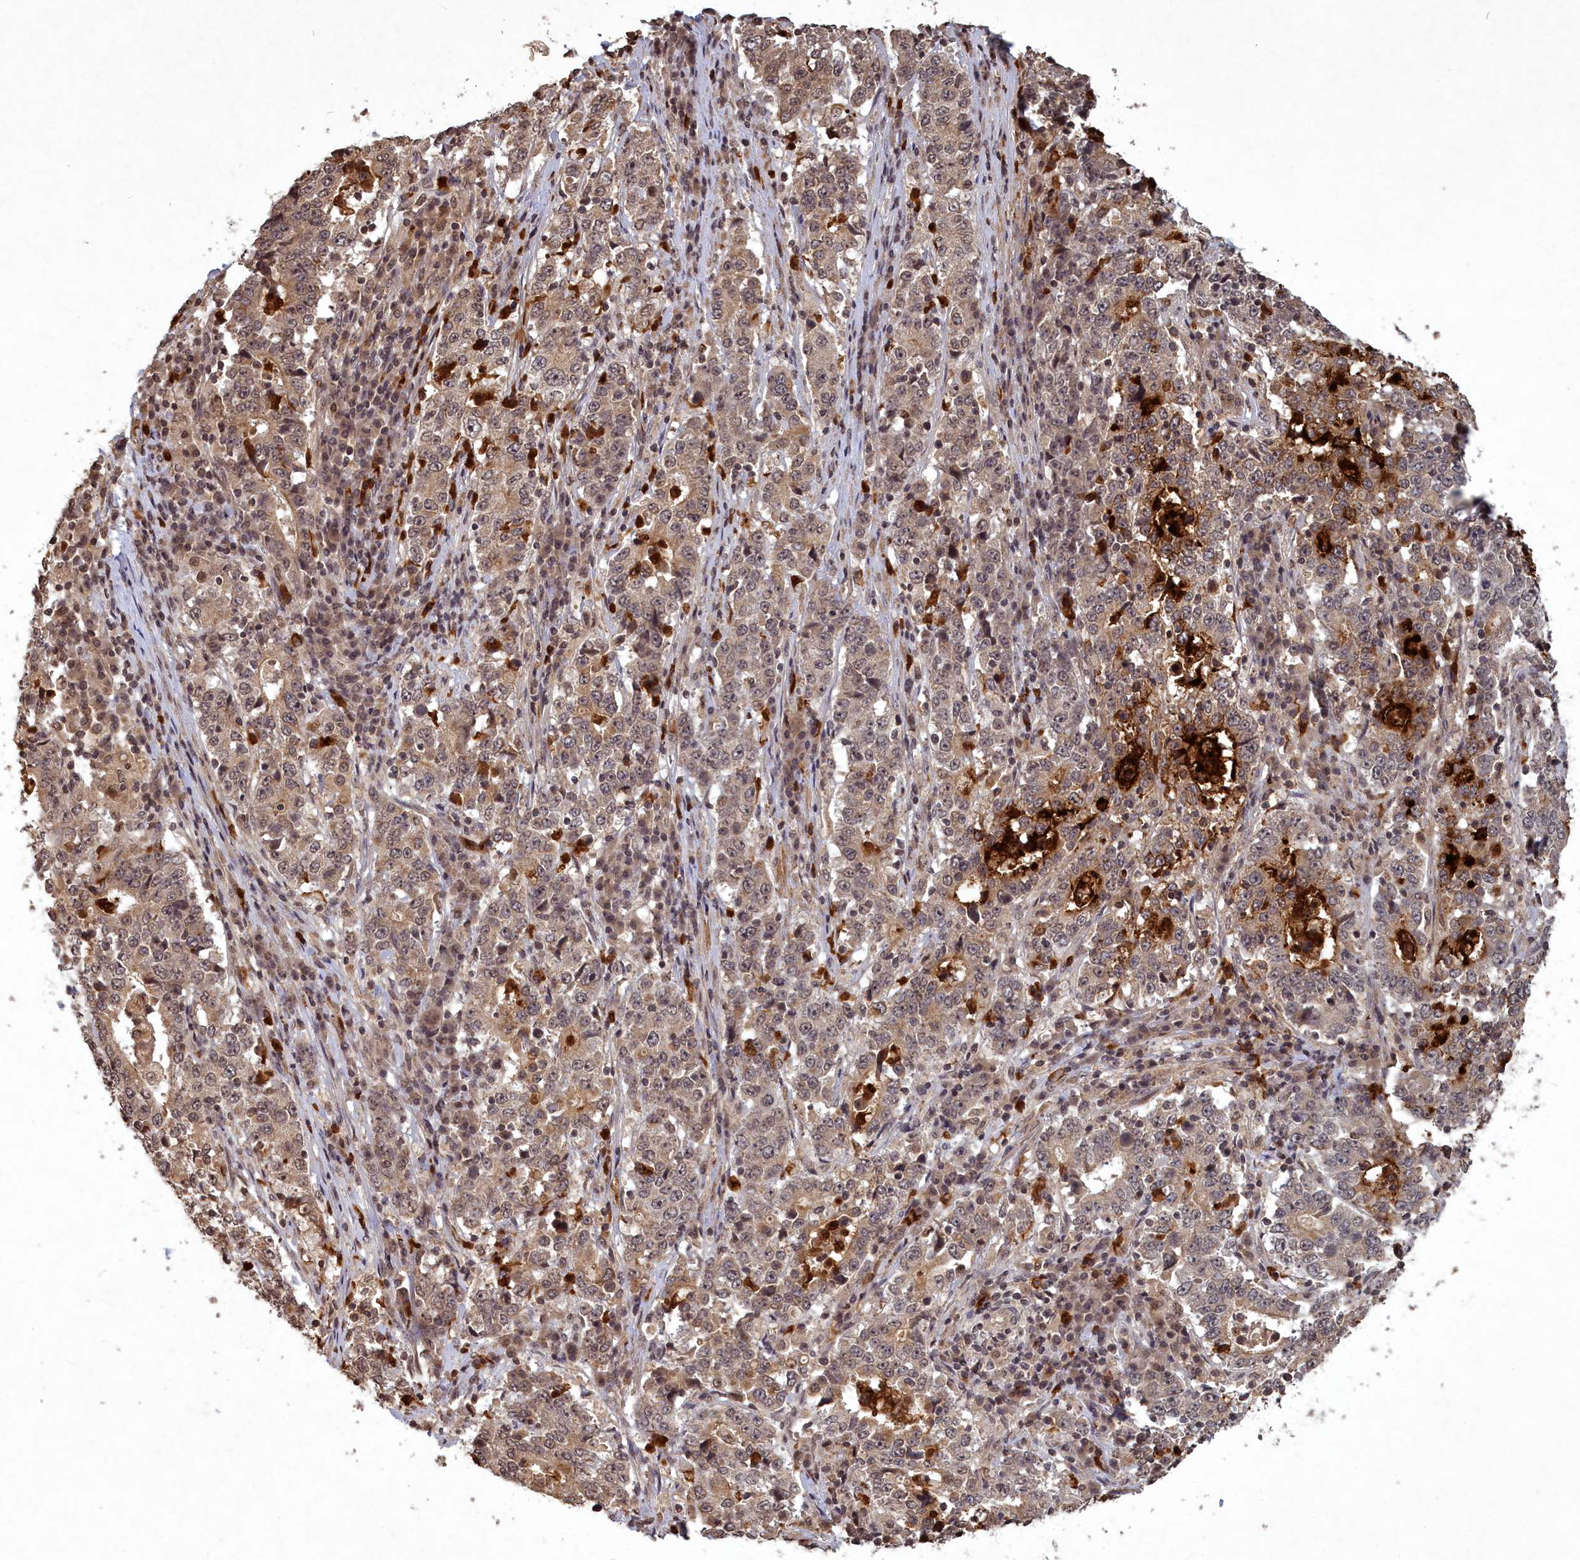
{"staining": {"intensity": "strong", "quantity": "25%-75%", "location": "cytoplasmic/membranous"}, "tissue": "stomach cancer", "cell_type": "Tumor cells", "image_type": "cancer", "snomed": [{"axis": "morphology", "description": "Adenocarcinoma, NOS"}, {"axis": "topography", "description": "Stomach"}], "caption": "The micrograph shows immunohistochemical staining of stomach cancer. There is strong cytoplasmic/membranous positivity is appreciated in approximately 25%-75% of tumor cells.", "gene": "SRMS", "patient": {"sex": "male", "age": 59}}